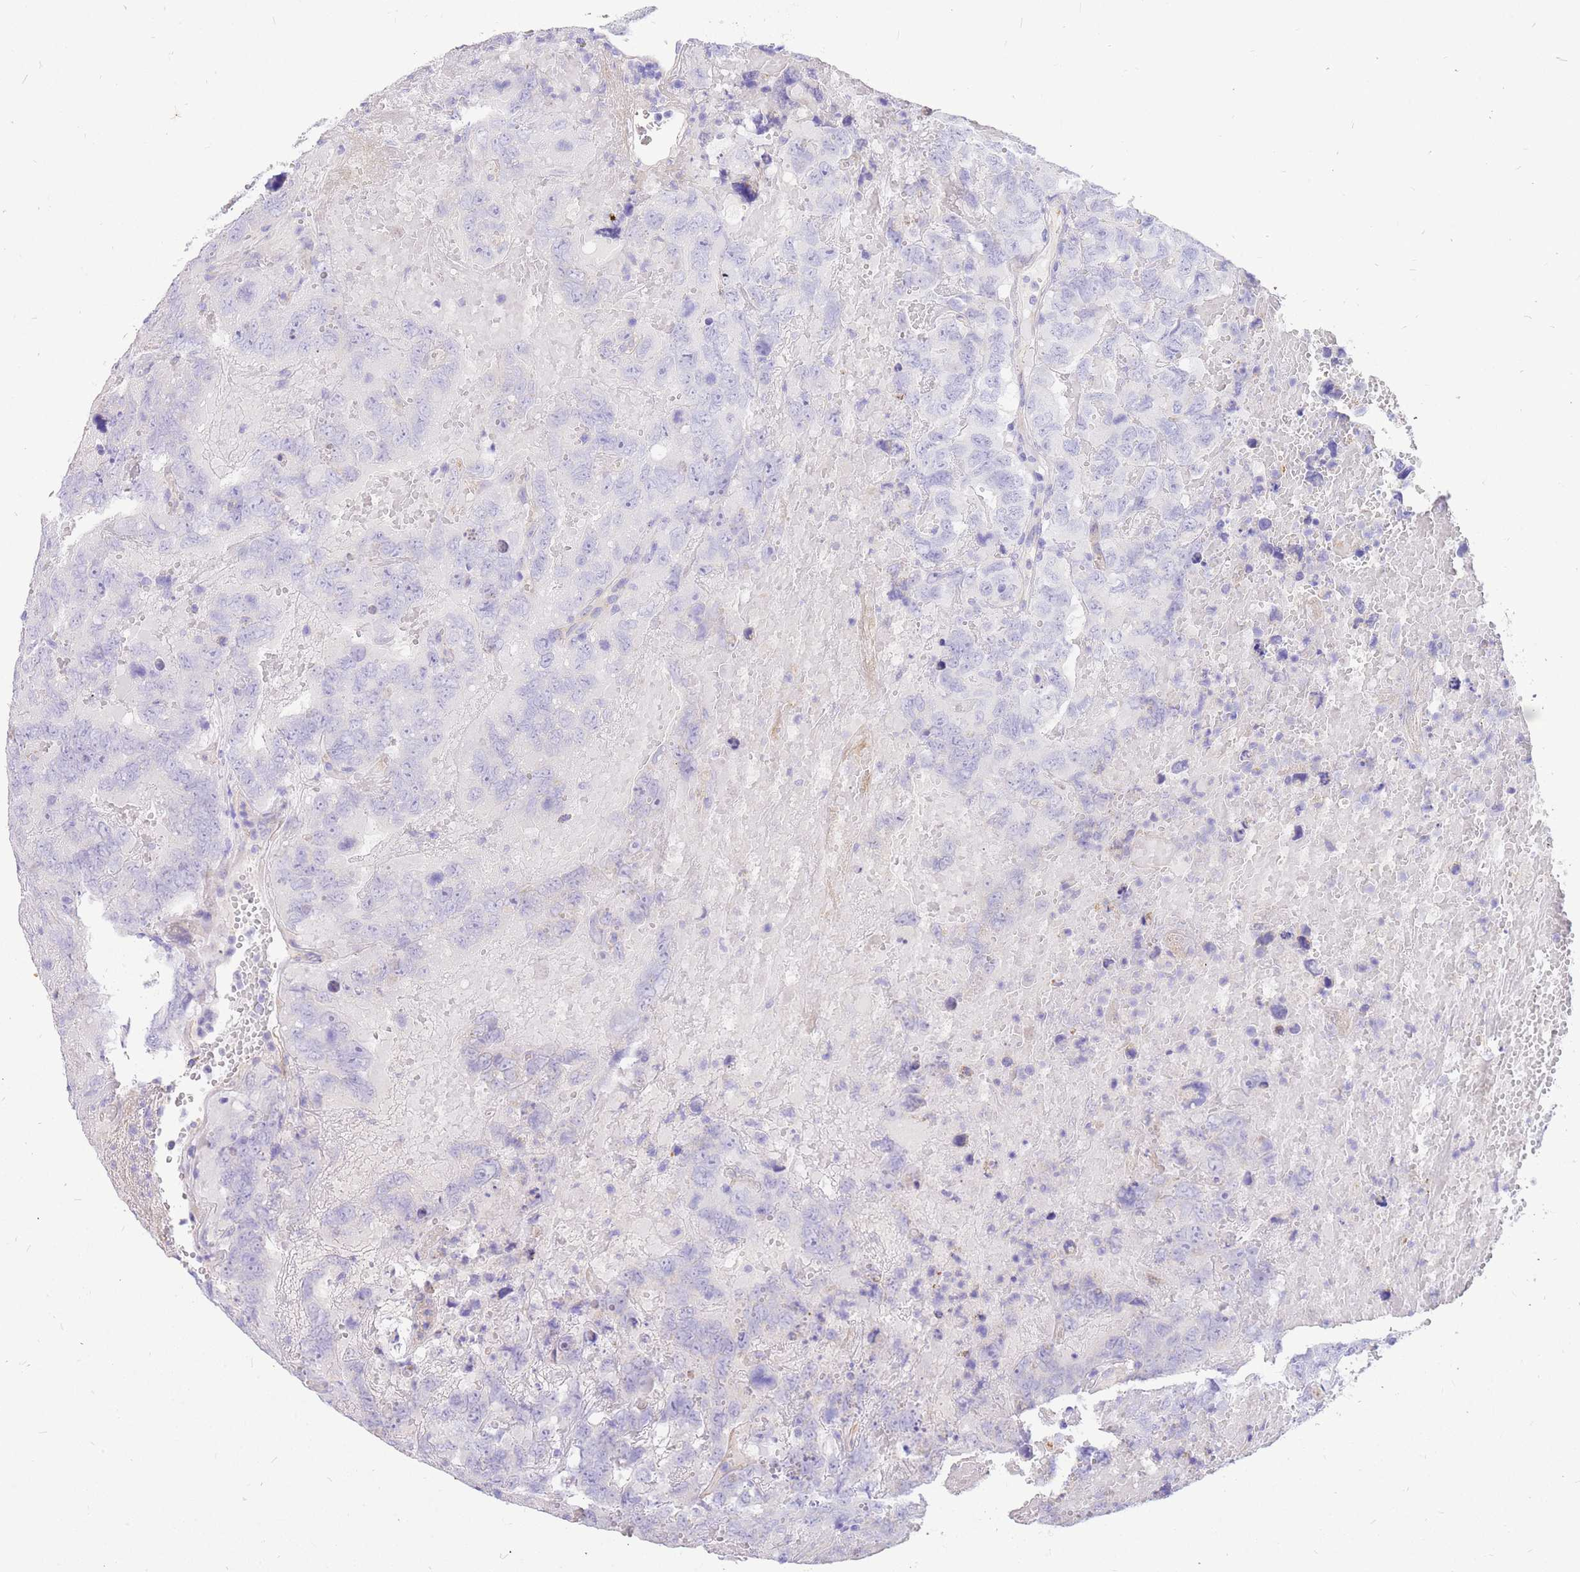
{"staining": {"intensity": "negative", "quantity": "none", "location": "none"}, "tissue": "testis cancer", "cell_type": "Tumor cells", "image_type": "cancer", "snomed": [{"axis": "morphology", "description": "Carcinoma, Embryonal, NOS"}, {"axis": "topography", "description": "Testis"}], "caption": "There is no significant positivity in tumor cells of testis cancer.", "gene": "UPK1A", "patient": {"sex": "male", "age": 45}}